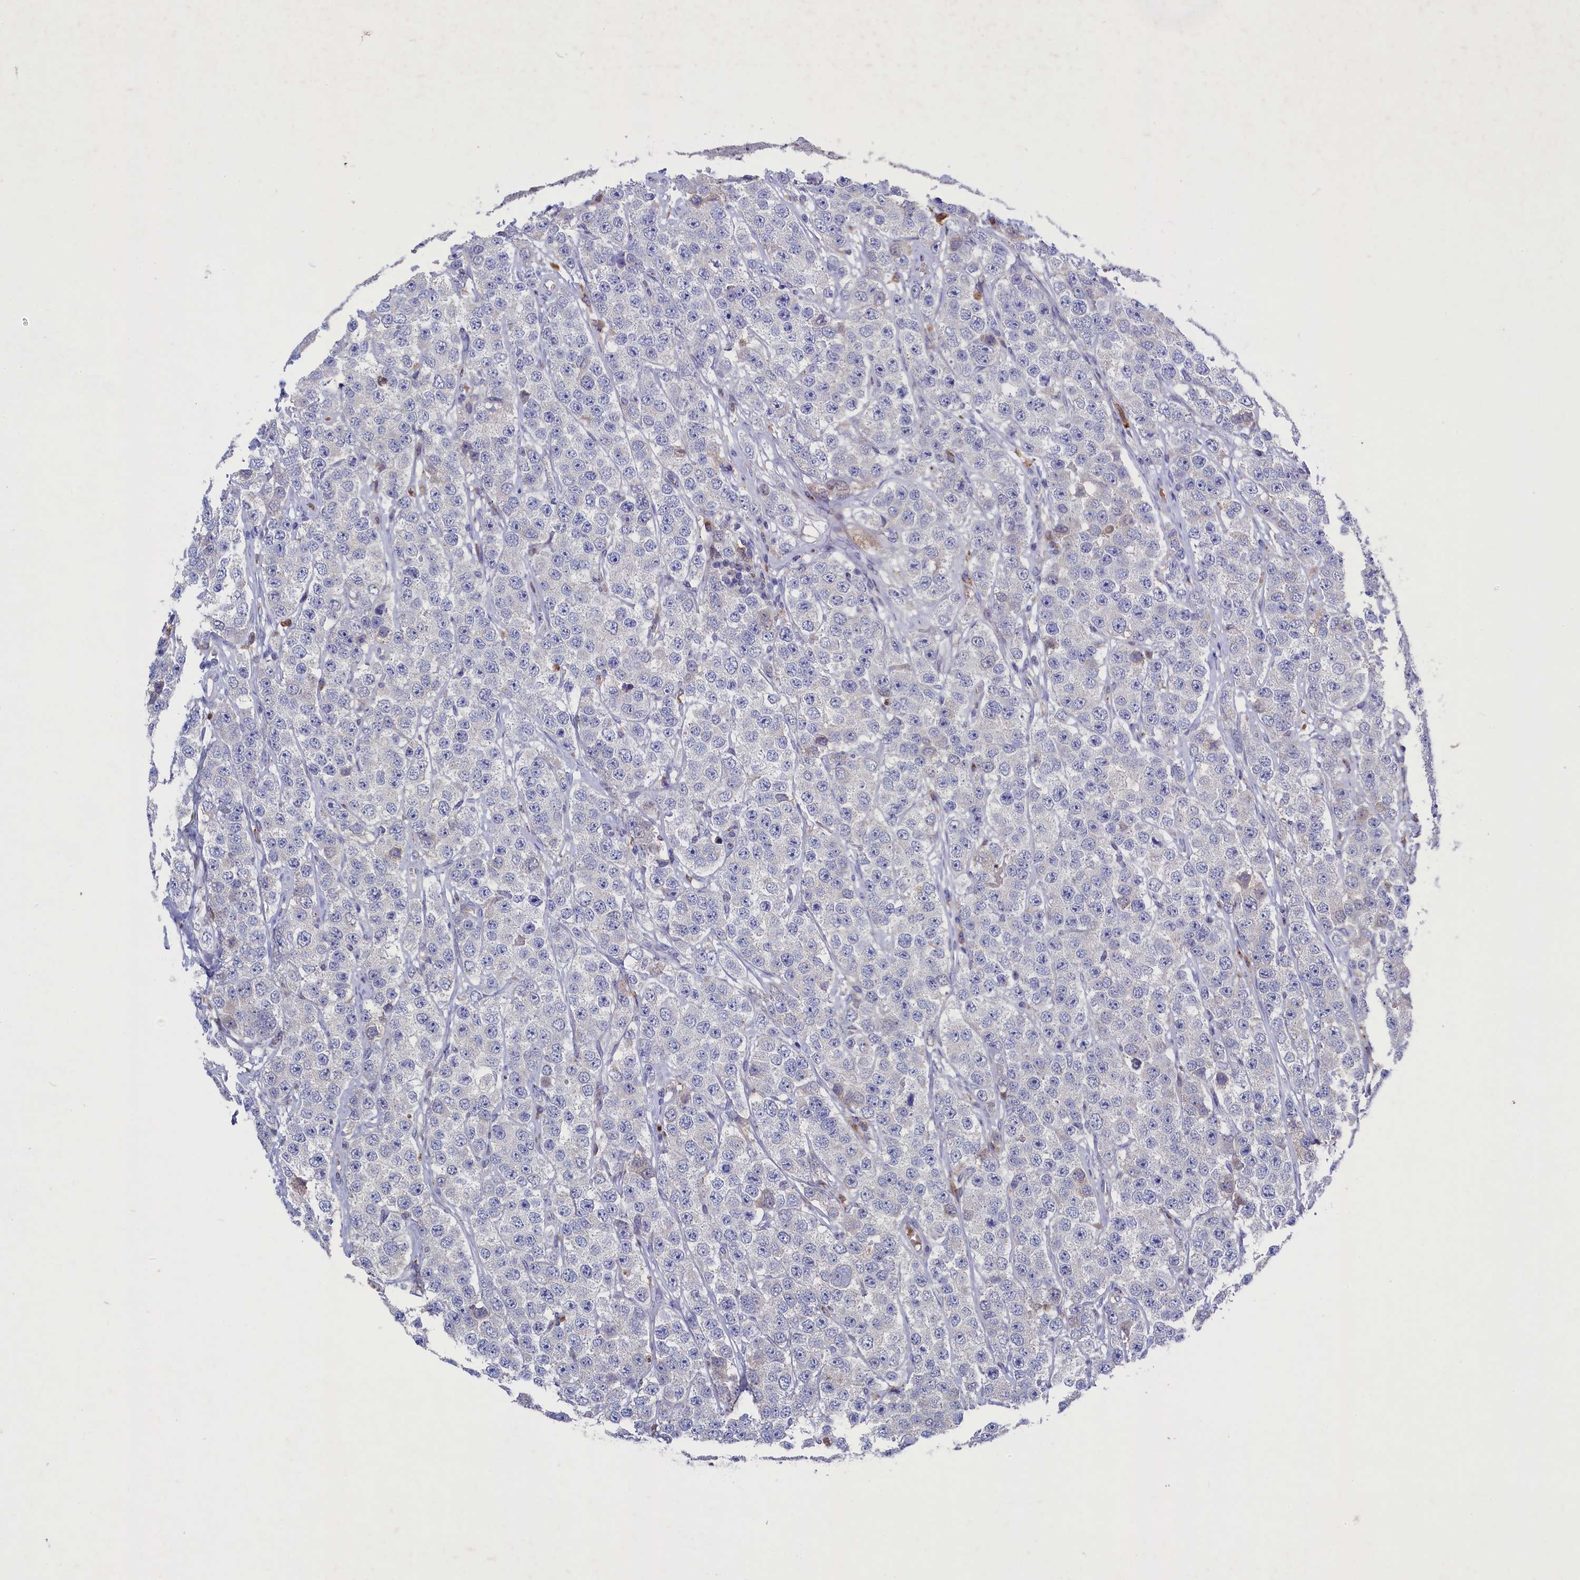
{"staining": {"intensity": "negative", "quantity": "none", "location": "none"}, "tissue": "testis cancer", "cell_type": "Tumor cells", "image_type": "cancer", "snomed": [{"axis": "morphology", "description": "Seminoma, NOS"}, {"axis": "topography", "description": "Testis"}], "caption": "Micrograph shows no significant protein staining in tumor cells of testis cancer.", "gene": "GPR108", "patient": {"sex": "male", "age": 28}}